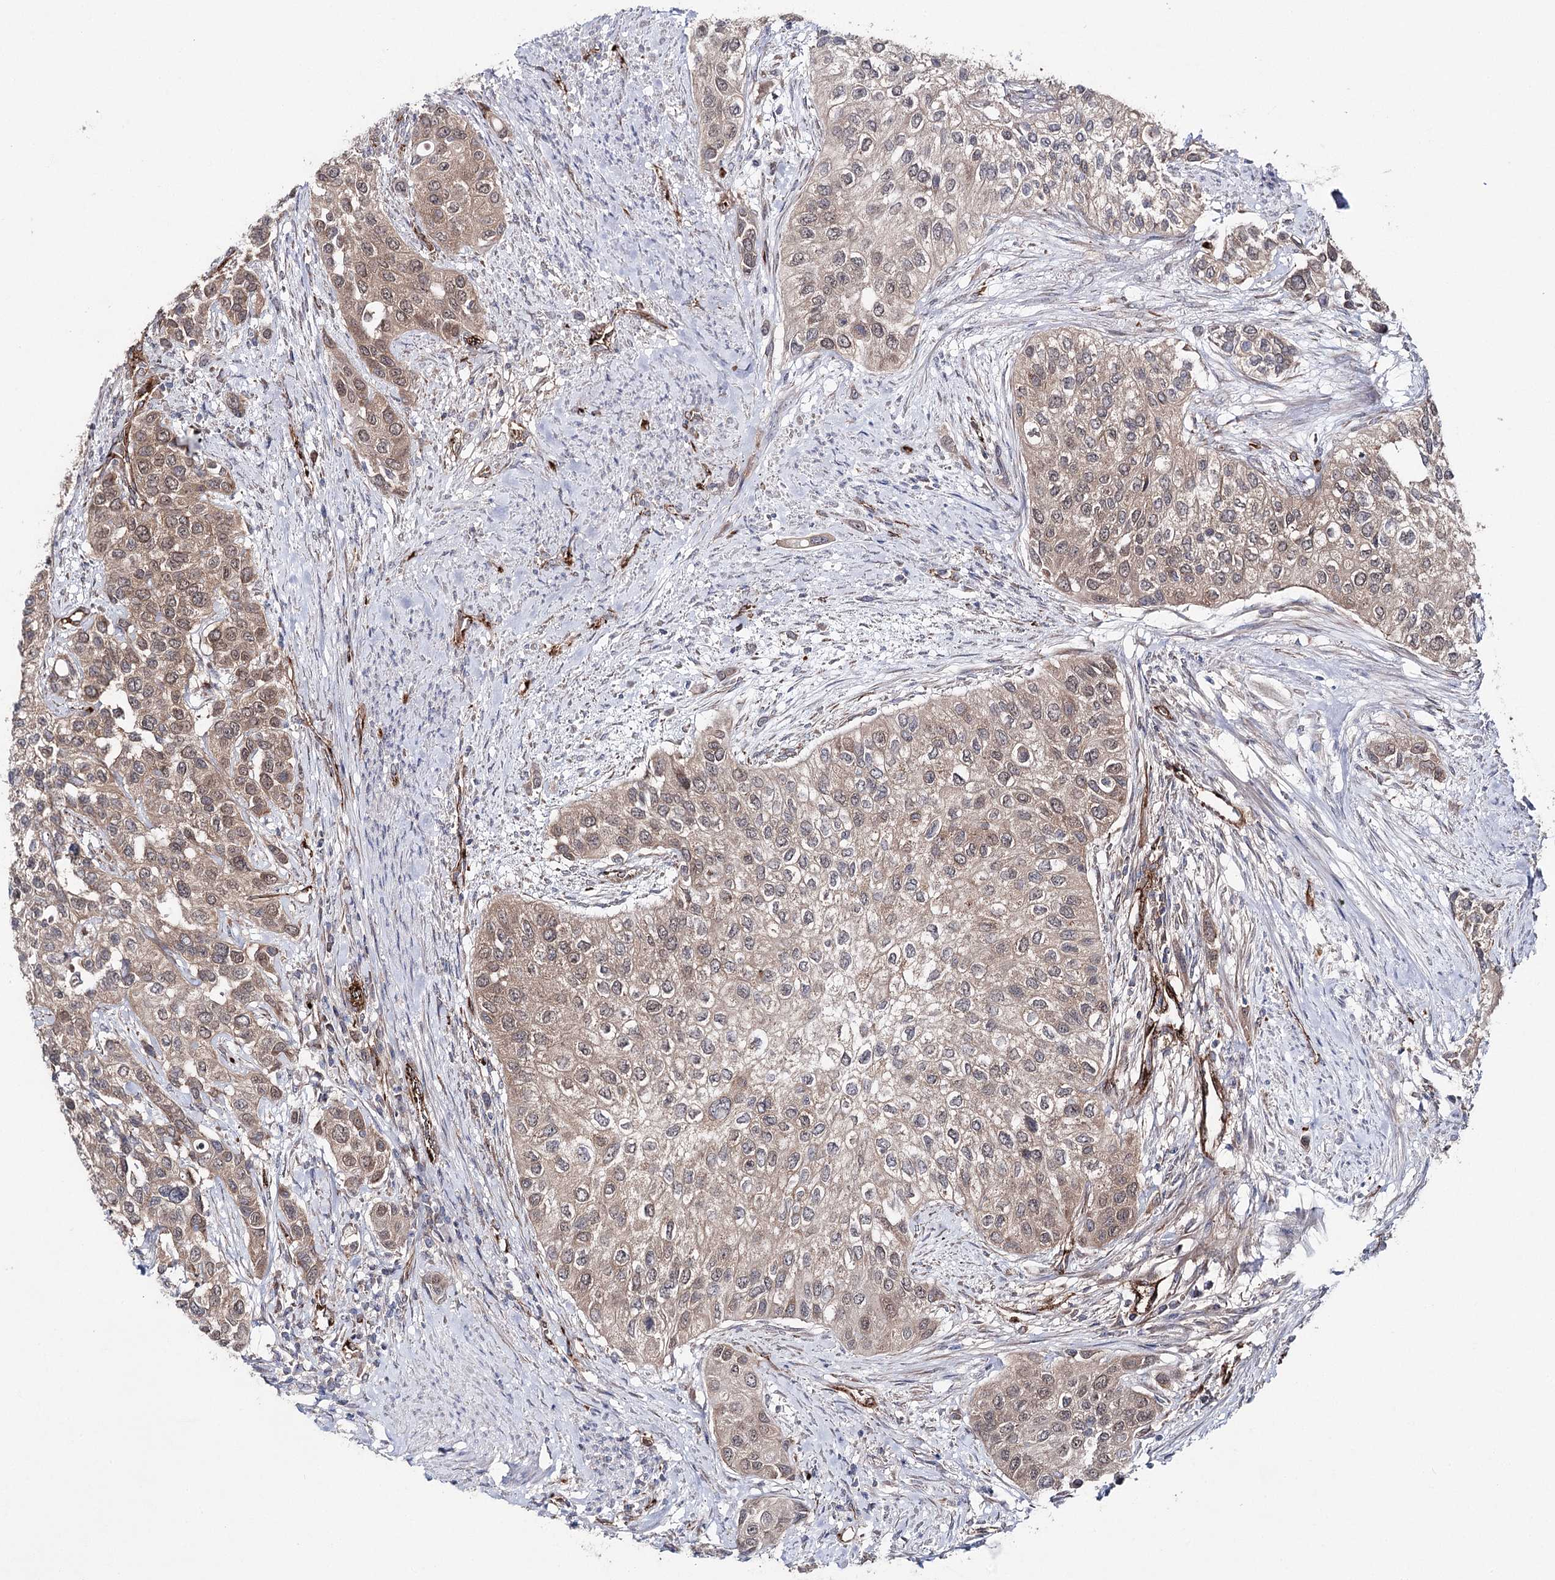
{"staining": {"intensity": "moderate", "quantity": "25%-75%", "location": "cytoplasmic/membranous,nuclear"}, "tissue": "urothelial cancer", "cell_type": "Tumor cells", "image_type": "cancer", "snomed": [{"axis": "morphology", "description": "Normal tissue, NOS"}, {"axis": "morphology", "description": "Urothelial carcinoma, High grade"}, {"axis": "topography", "description": "Vascular tissue"}, {"axis": "topography", "description": "Urinary bladder"}], "caption": "Immunohistochemical staining of urothelial cancer exhibits medium levels of moderate cytoplasmic/membranous and nuclear protein expression in about 25%-75% of tumor cells. (DAB = brown stain, brightfield microscopy at high magnification).", "gene": "MIB1", "patient": {"sex": "female", "age": 56}}